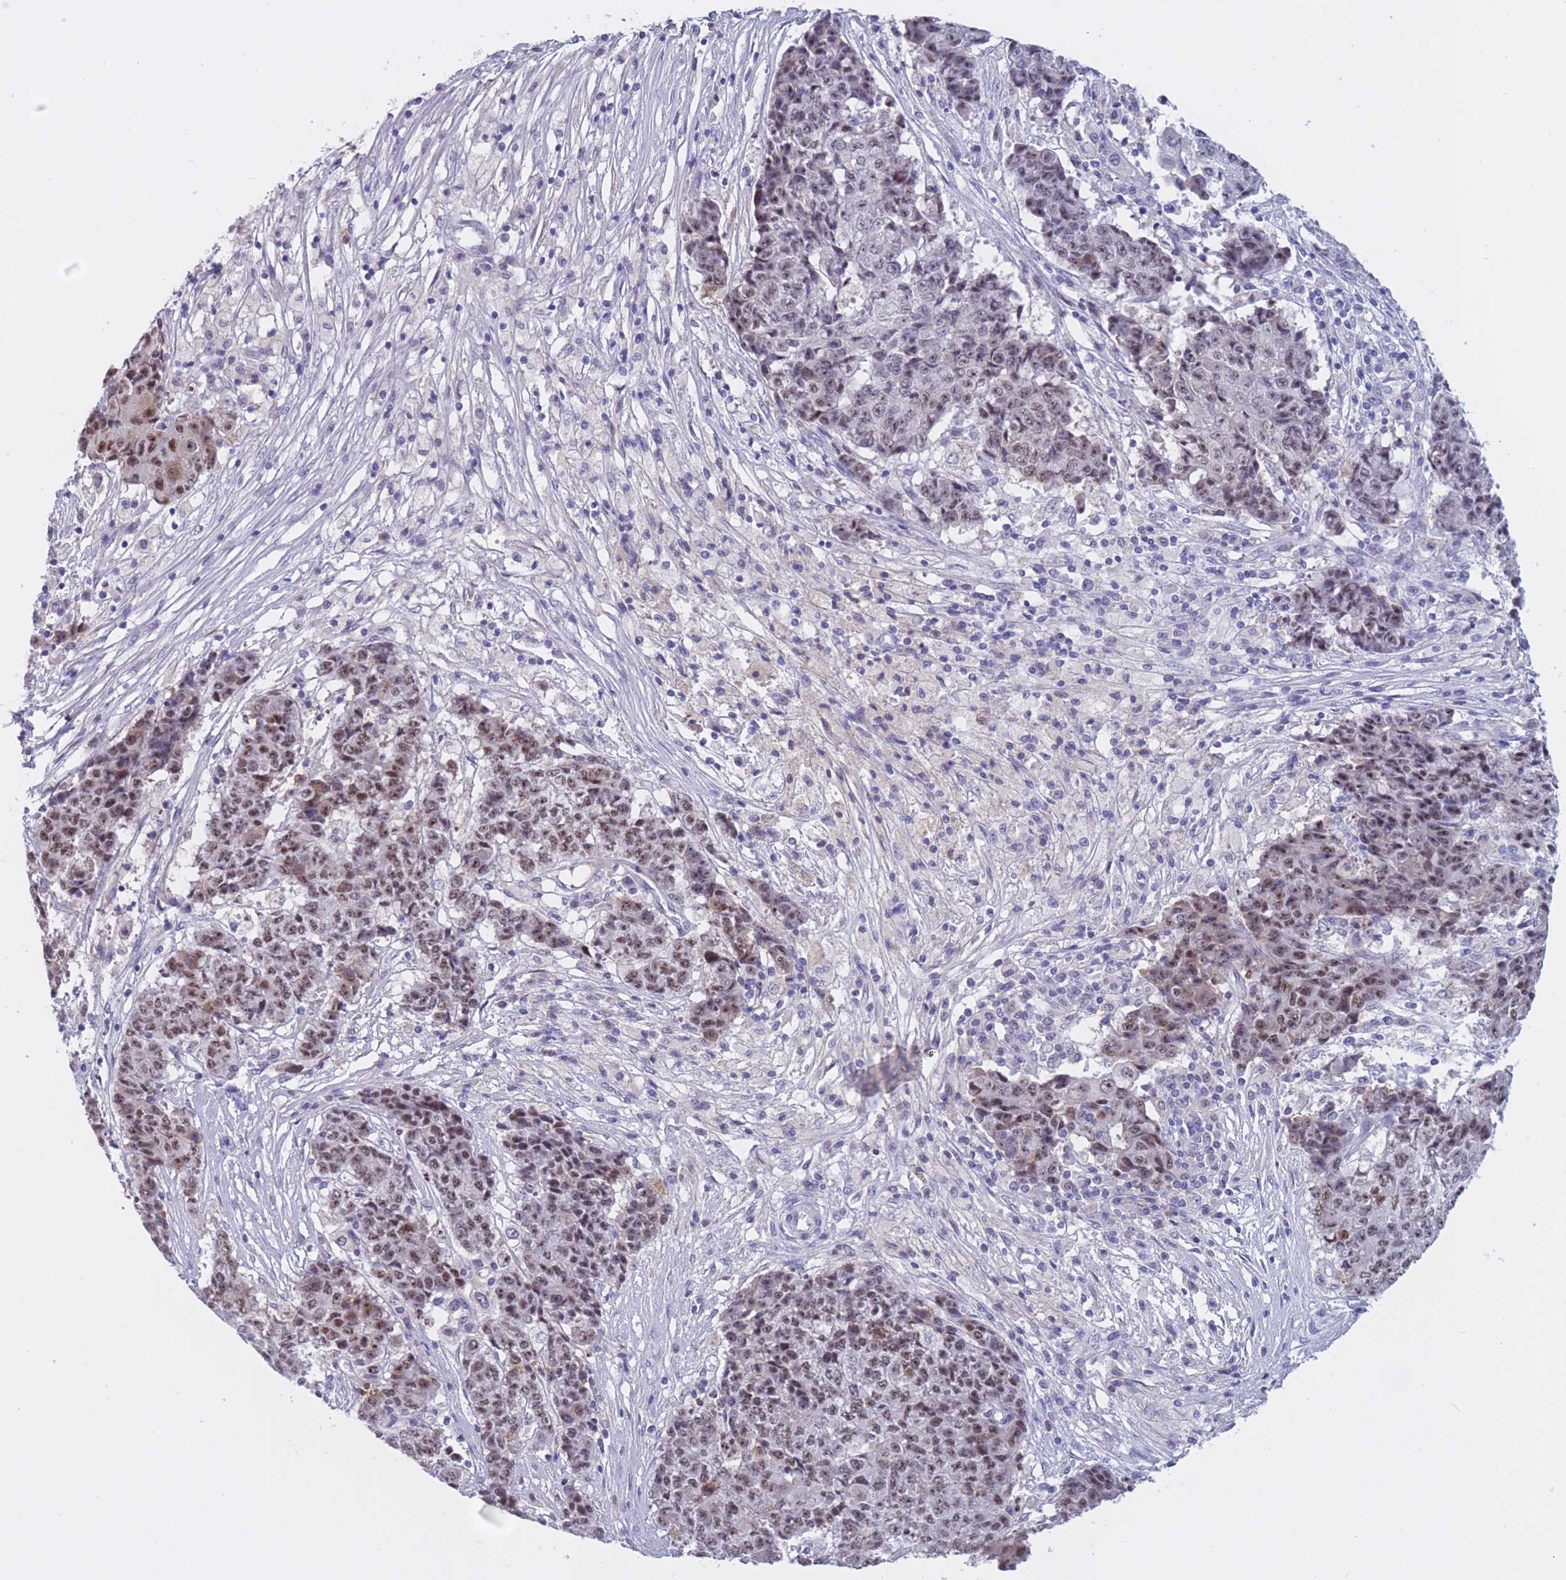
{"staining": {"intensity": "moderate", "quantity": ">75%", "location": "nuclear"}, "tissue": "ovarian cancer", "cell_type": "Tumor cells", "image_type": "cancer", "snomed": [{"axis": "morphology", "description": "Carcinoma, endometroid"}, {"axis": "topography", "description": "Ovary"}], "caption": "Tumor cells demonstrate medium levels of moderate nuclear positivity in about >75% of cells in human ovarian cancer. (IHC, brightfield microscopy, high magnification).", "gene": "BOP1", "patient": {"sex": "female", "age": 42}}